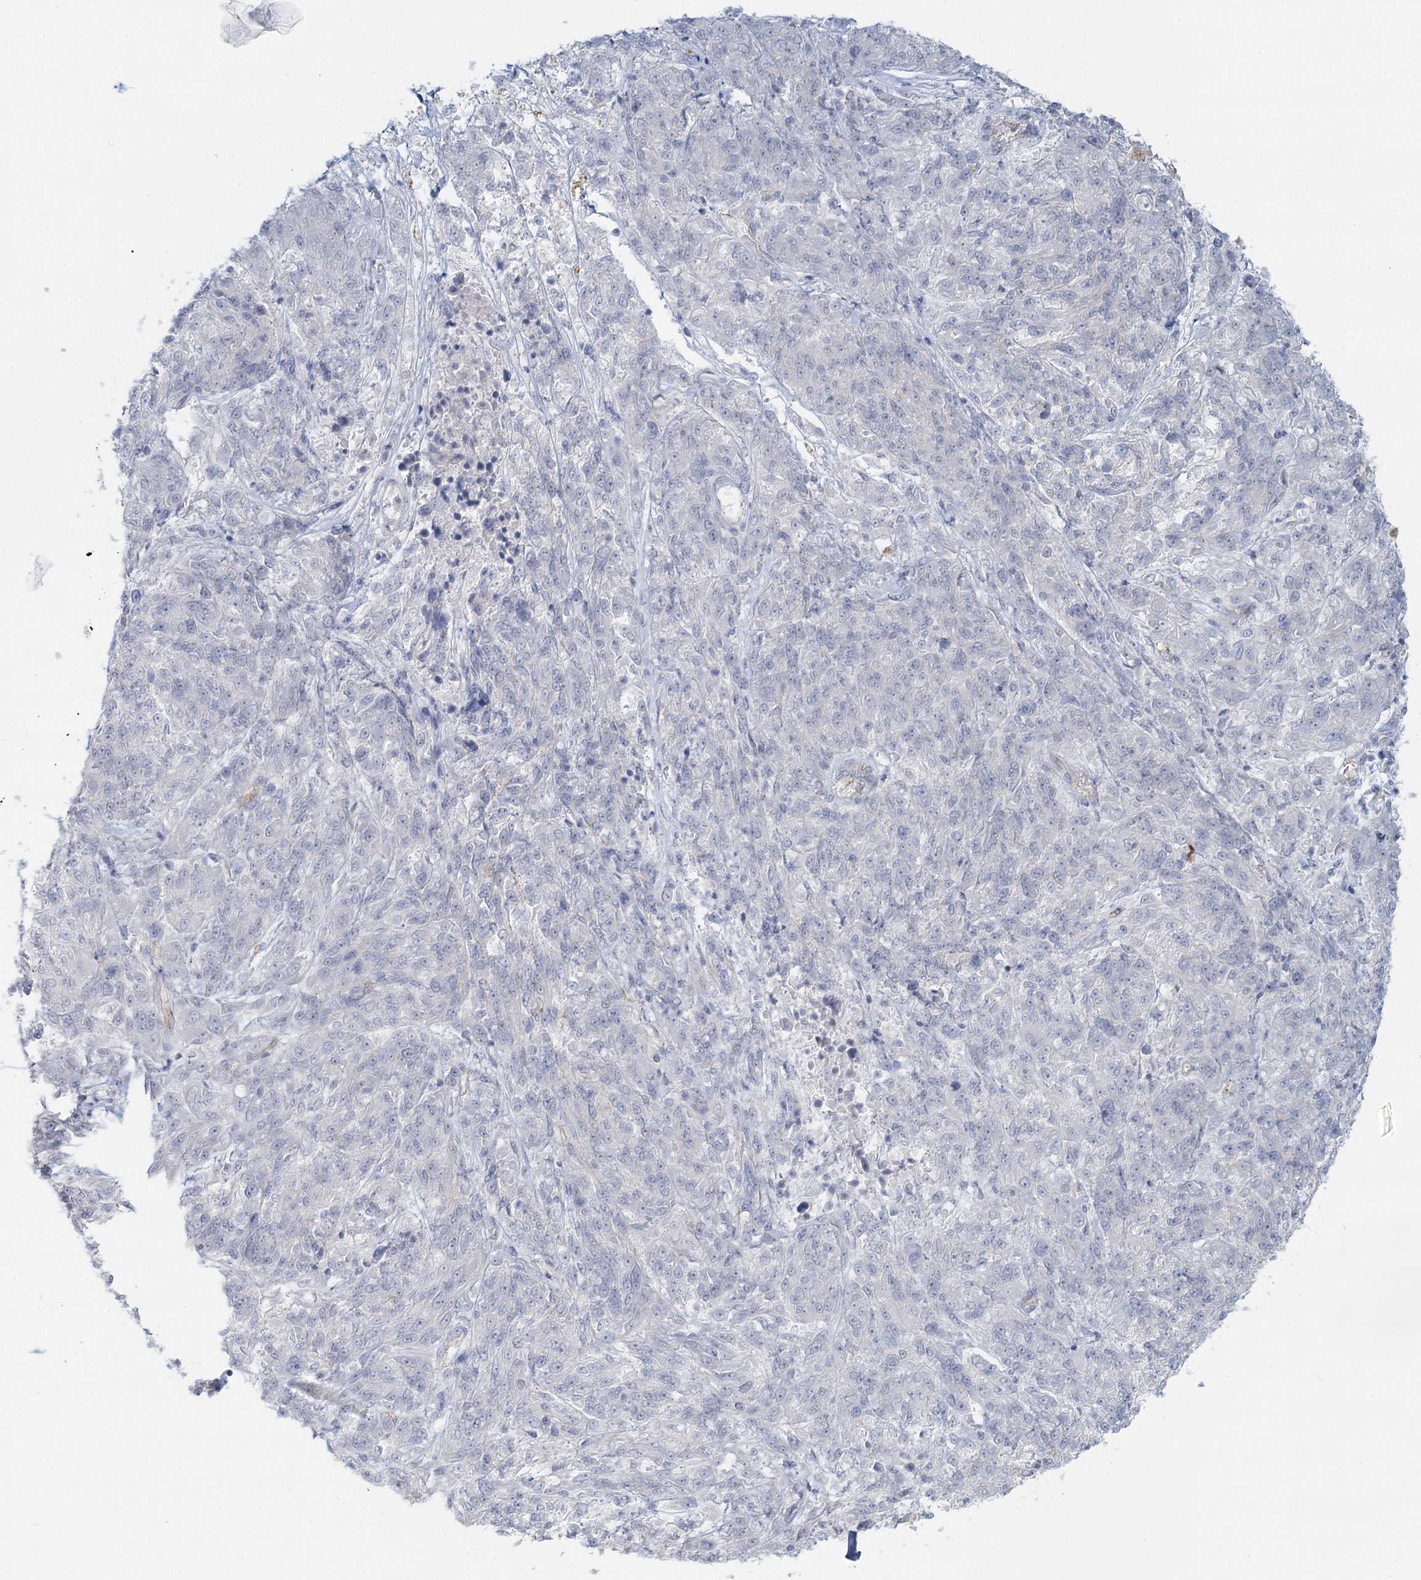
{"staining": {"intensity": "negative", "quantity": "none", "location": "none"}, "tissue": "melanoma", "cell_type": "Tumor cells", "image_type": "cancer", "snomed": [{"axis": "morphology", "description": "Malignant melanoma, NOS"}, {"axis": "topography", "description": "Skin"}], "caption": "High power microscopy image of an immunohistochemistry (IHC) histopathology image of malignant melanoma, revealing no significant expression in tumor cells.", "gene": "ZFYVE28", "patient": {"sex": "male", "age": 53}}